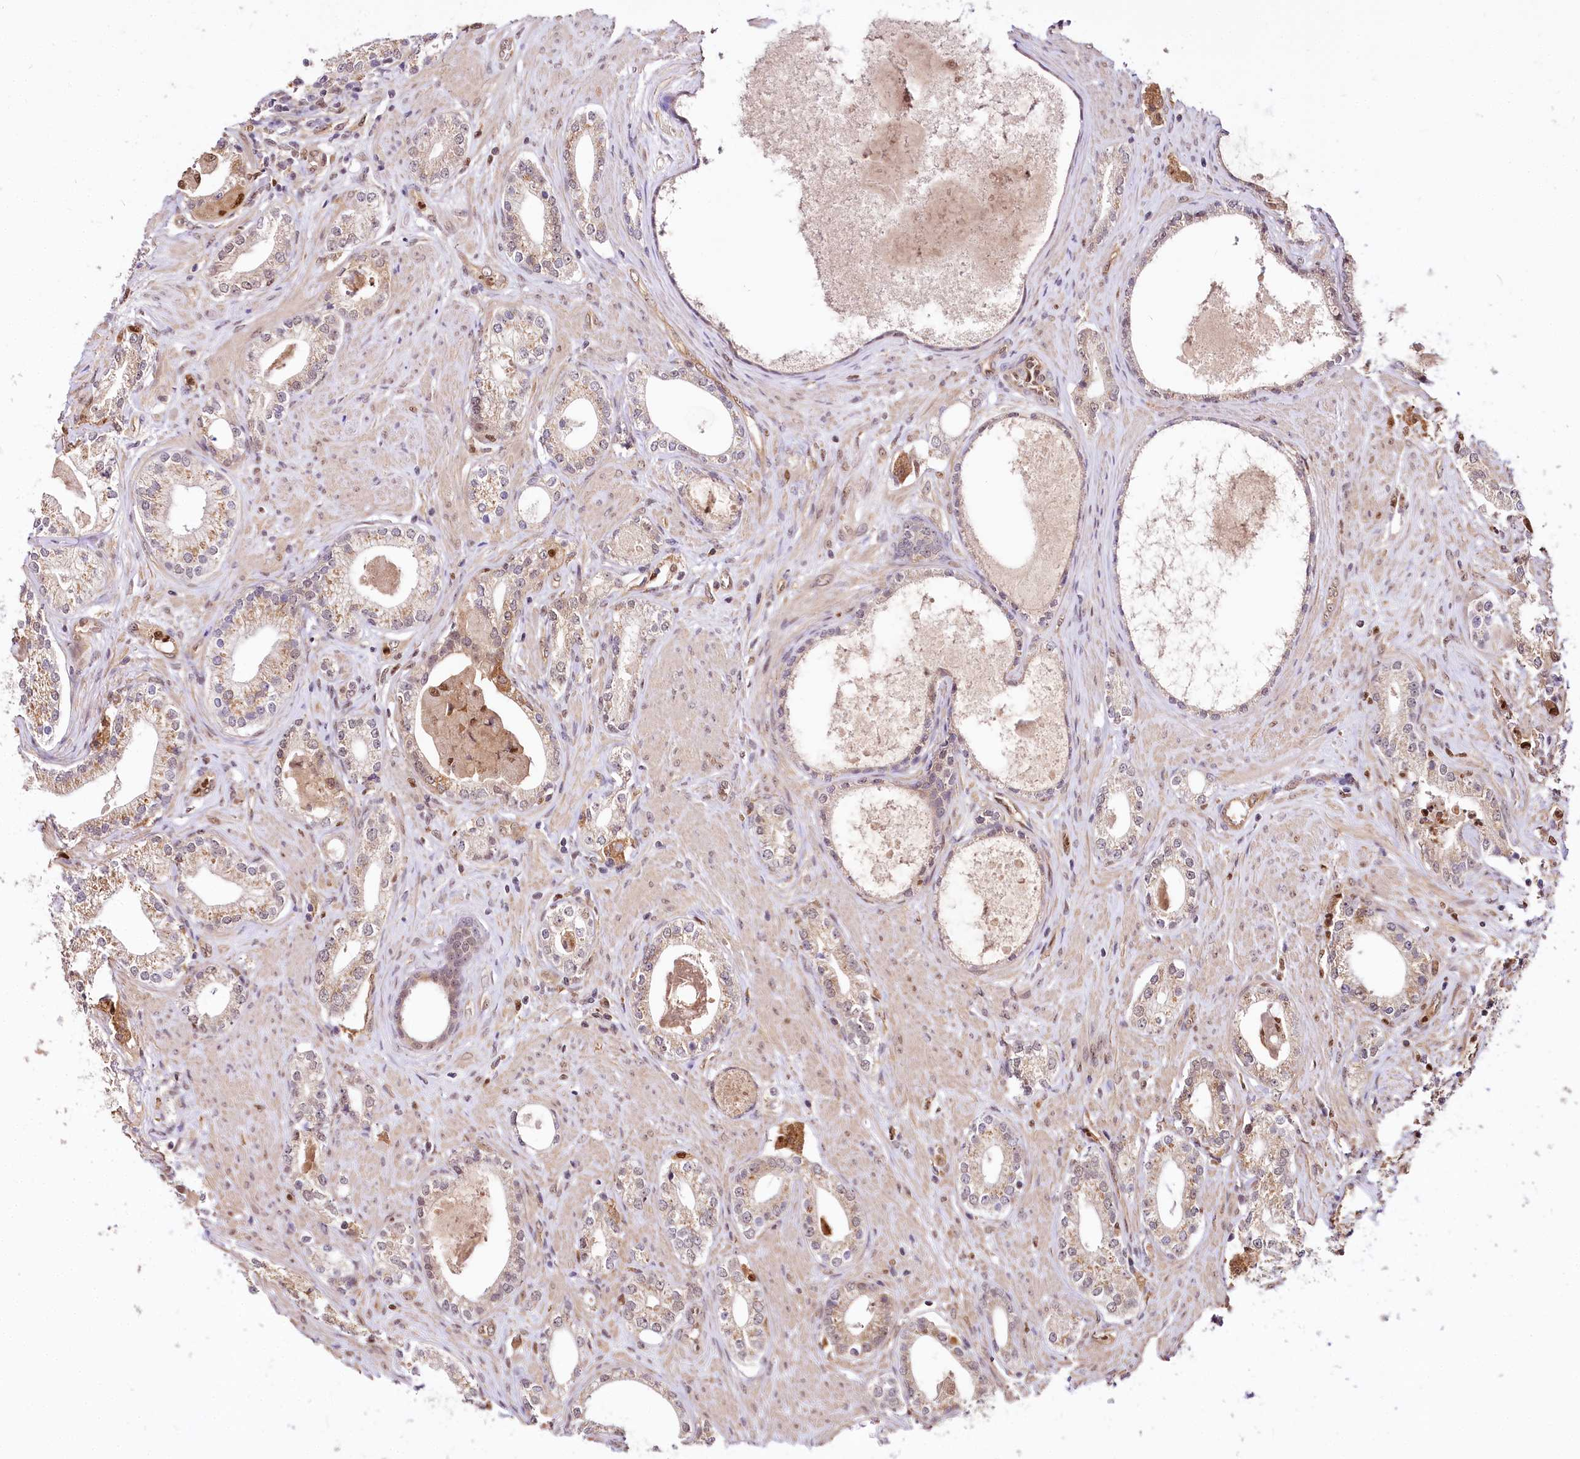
{"staining": {"intensity": "weak", "quantity": "25%-75%", "location": "cytoplasmic/membranous"}, "tissue": "prostate cancer", "cell_type": "Tumor cells", "image_type": "cancer", "snomed": [{"axis": "morphology", "description": "Adenocarcinoma, High grade"}, {"axis": "topography", "description": "Prostate"}], "caption": "Brown immunohistochemical staining in human prostate cancer shows weak cytoplasmic/membranous staining in approximately 25%-75% of tumor cells.", "gene": "GNL3L", "patient": {"sex": "male", "age": 63}}